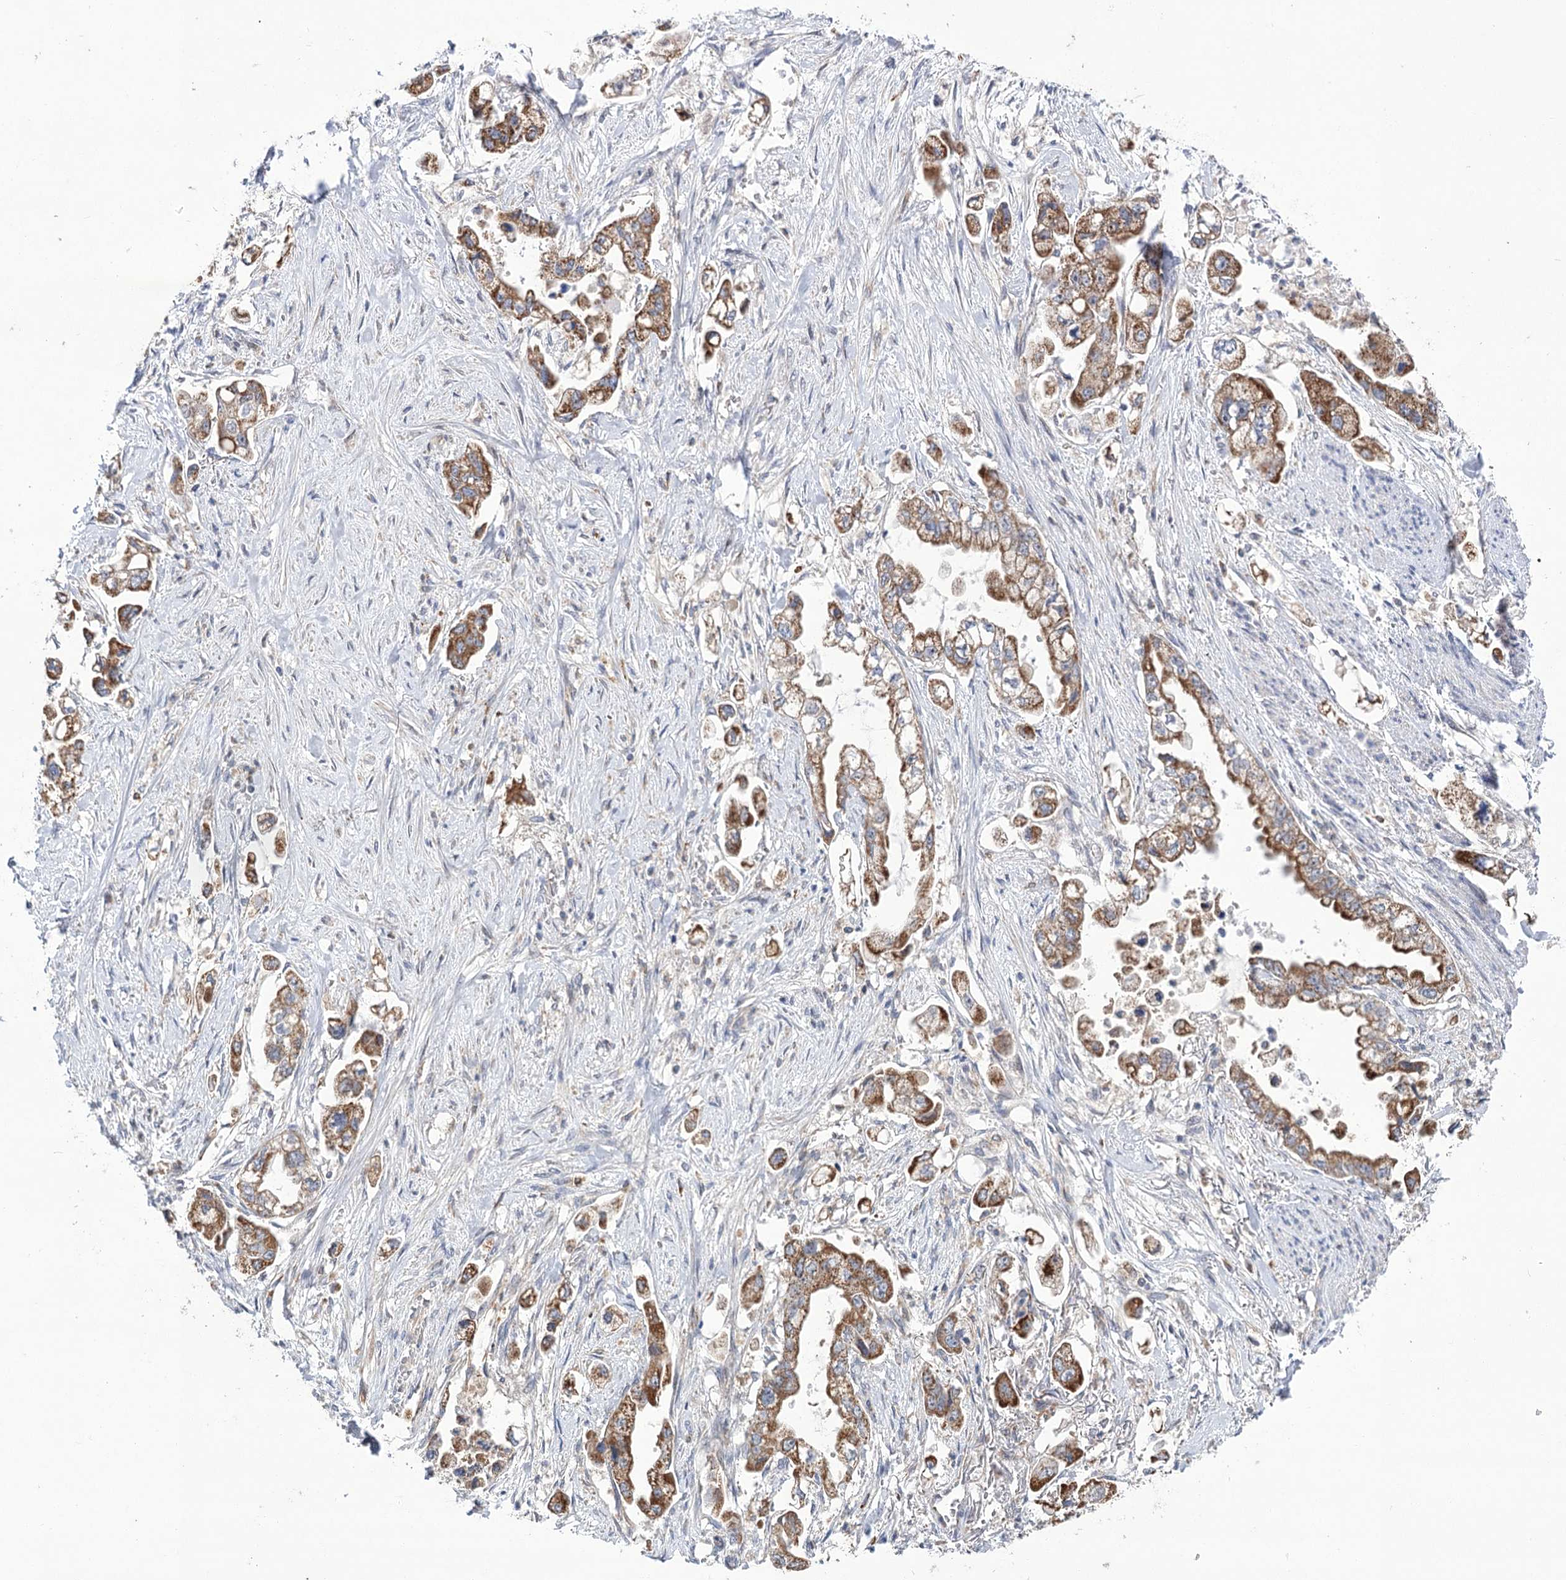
{"staining": {"intensity": "moderate", "quantity": ">75%", "location": "cytoplasmic/membranous"}, "tissue": "stomach cancer", "cell_type": "Tumor cells", "image_type": "cancer", "snomed": [{"axis": "morphology", "description": "Adenocarcinoma, NOS"}, {"axis": "topography", "description": "Stomach"}], "caption": "Immunohistochemistry image of neoplastic tissue: human stomach cancer stained using immunohistochemistry reveals medium levels of moderate protein expression localized specifically in the cytoplasmic/membranous of tumor cells, appearing as a cytoplasmic/membranous brown color.", "gene": "ECHDC3", "patient": {"sex": "male", "age": 62}}